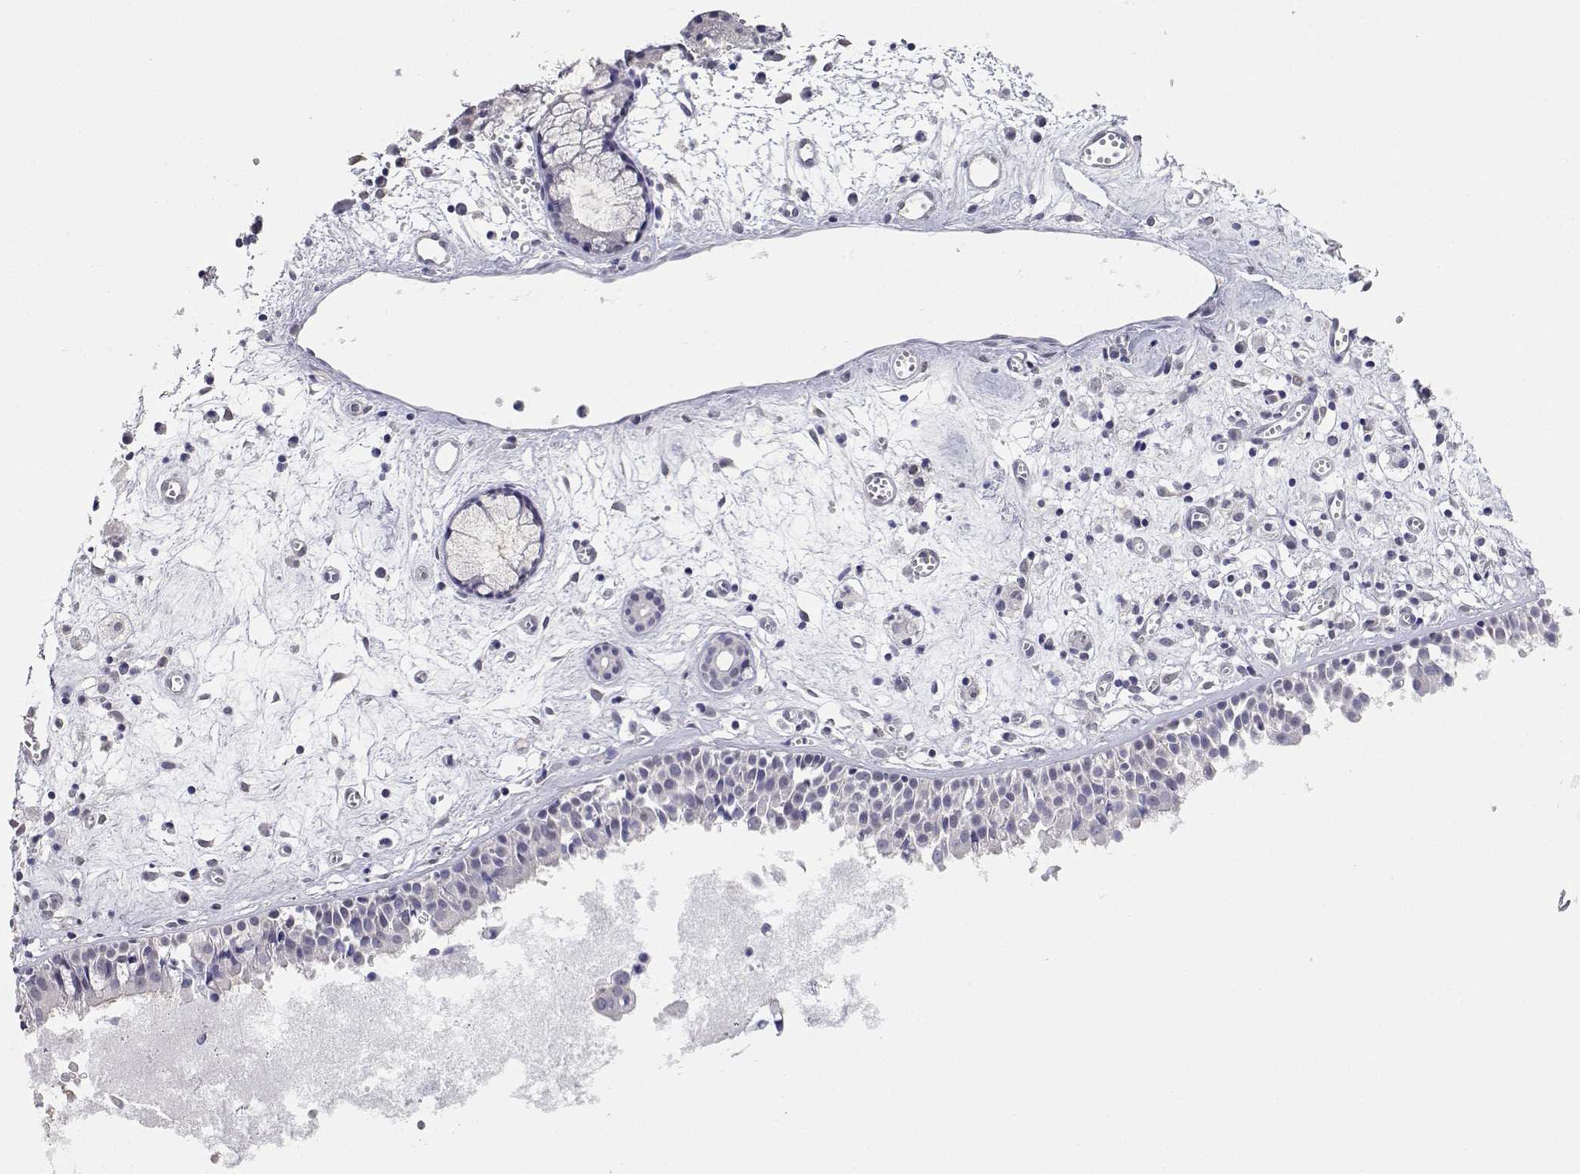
{"staining": {"intensity": "negative", "quantity": "none", "location": "none"}, "tissue": "nasopharynx", "cell_type": "Respiratory epithelial cells", "image_type": "normal", "snomed": [{"axis": "morphology", "description": "Normal tissue, NOS"}, {"axis": "topography", "description": "Nasopharynx"}], "caption": "Immunohistochemical staining of benign nasopharynx shows no significant staining in respiratory epithelial cells.", "gene": "ADA", "patient": {"sex": "male", "age": 61}}